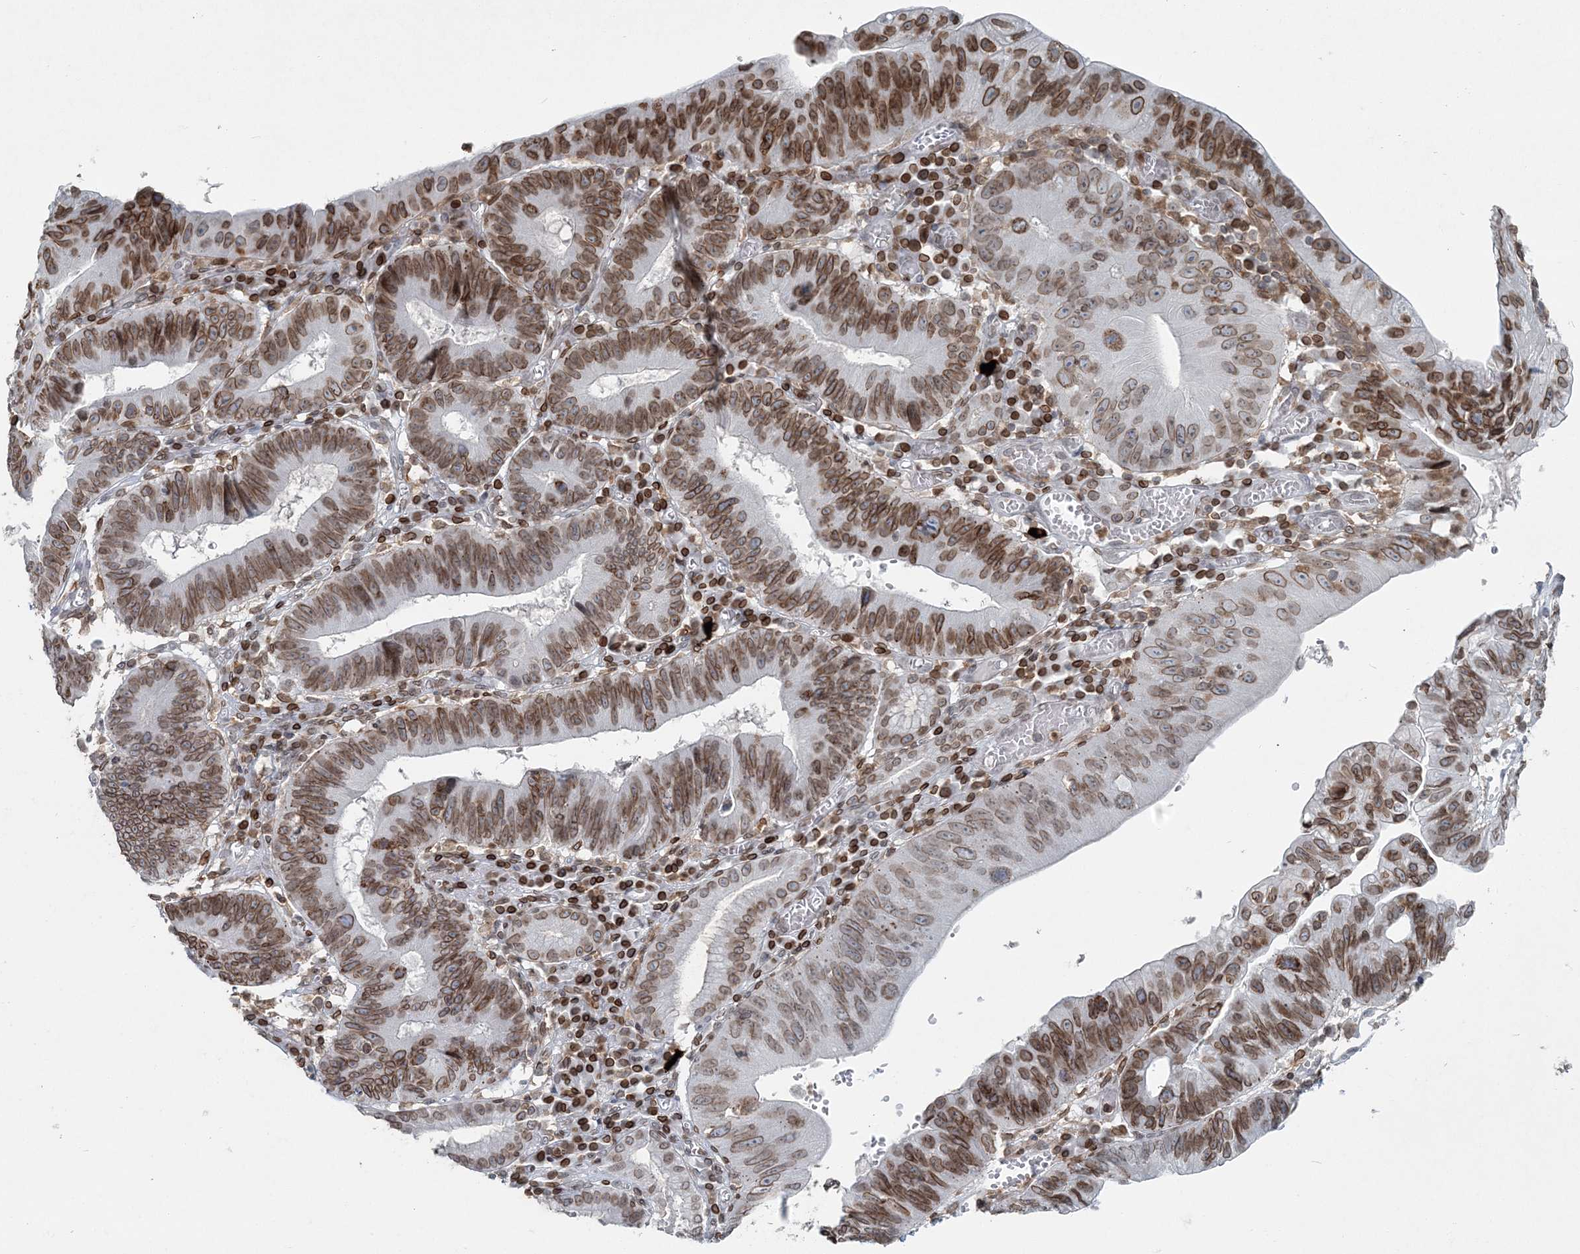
{"staining": {"intensity": "moderate", "quantity": ">75%", "location": "cytoplasmic/membranous,nuclear"}, "tissue": "stomach cancer", "cell_type": "Tumor cells", "image_type": "cancer", "snomed": [{"axis": "morphology", "description": "Adenocarcinoma, NOS"}, {"axis": "topography", "description": "Stomach"}], "caption": "Immunohistochemical staining of human stomach adenocarcinoma reveals medium levels of moderate cytoplasmic/membranous and nuclear staining in approximately >75% of tumor cells.", "gene": "GJD4", "patient": {"sex": "male", "age": 59}}